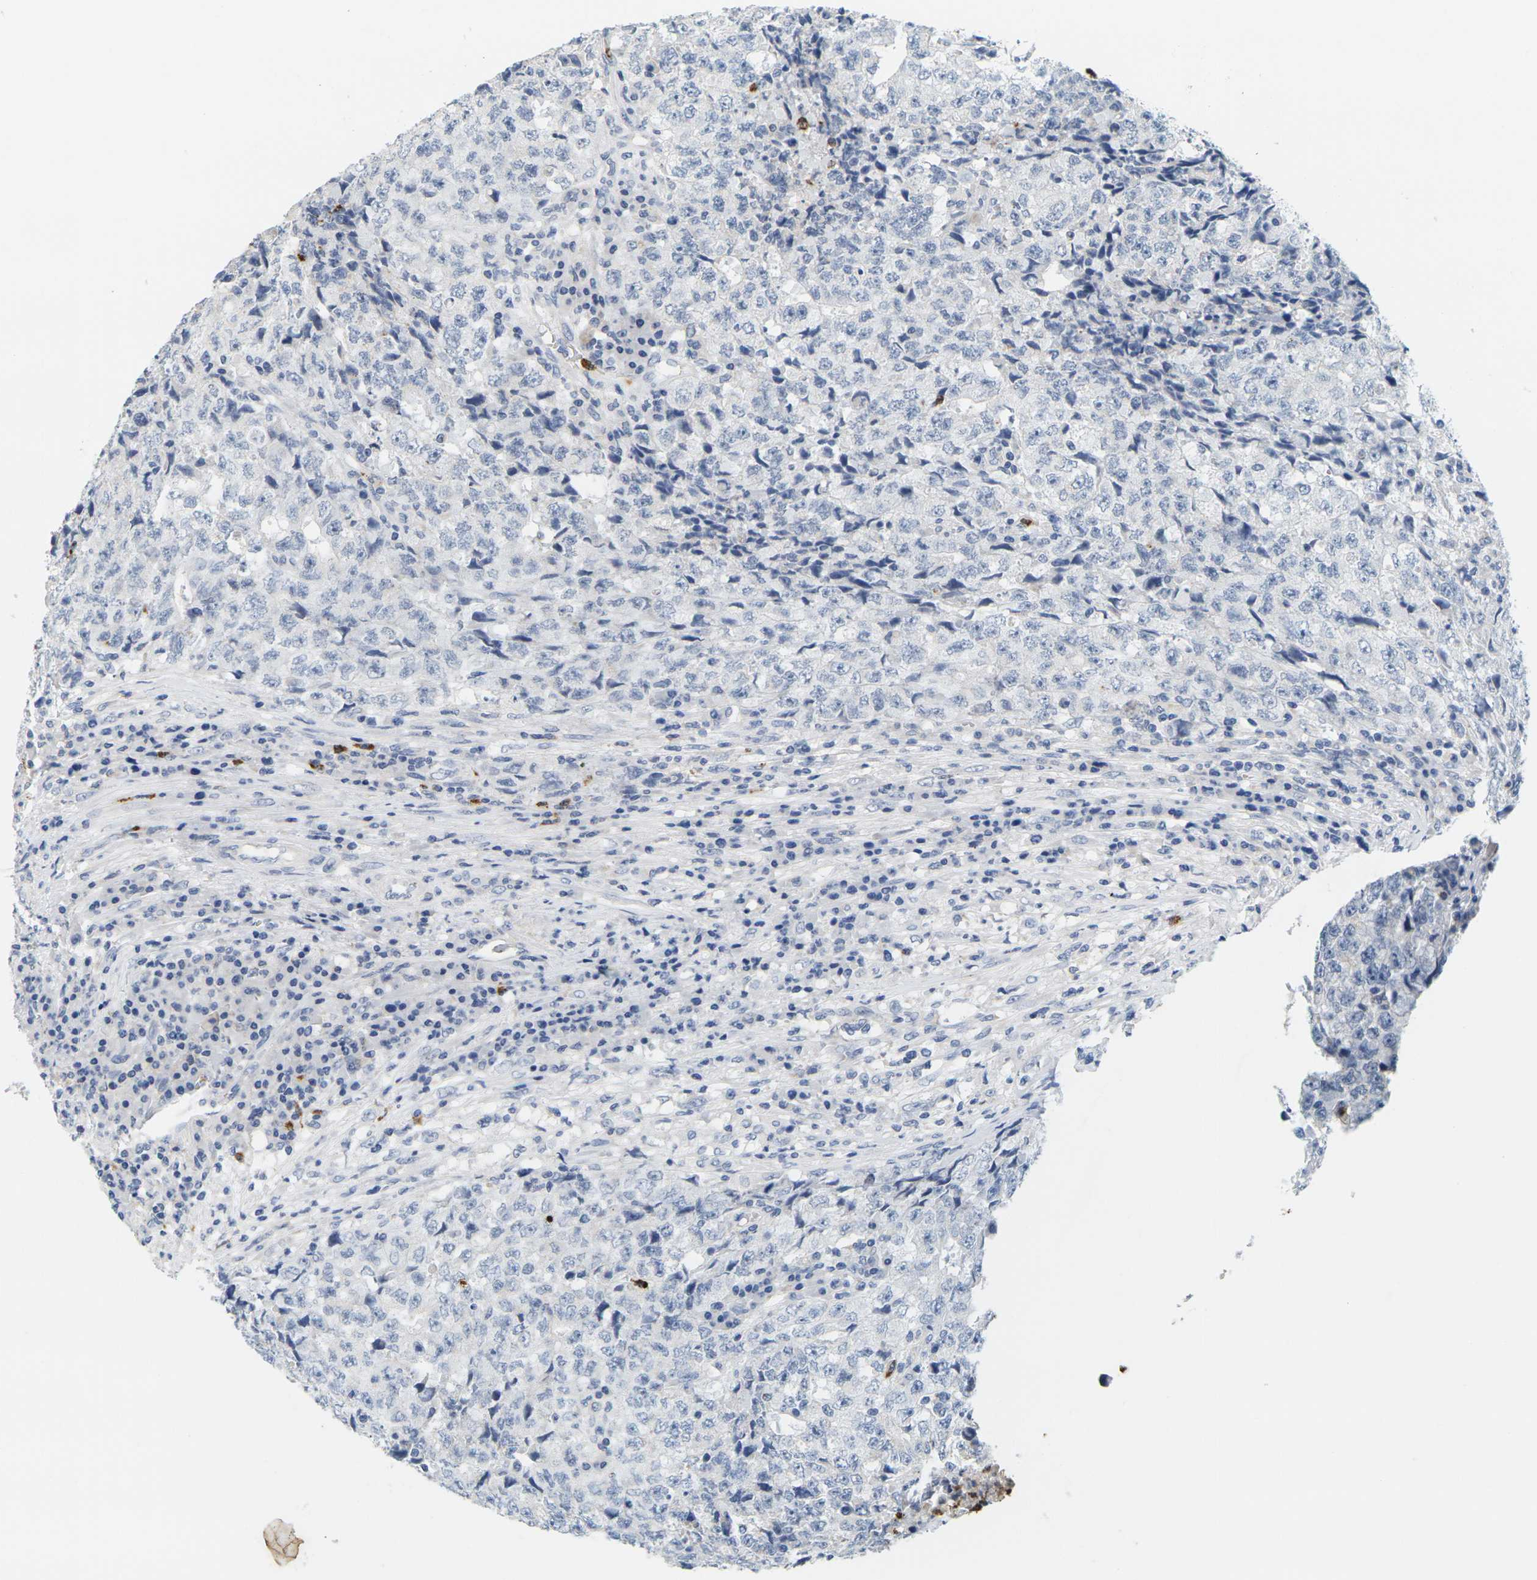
{"staining": {"intensity": "negative", "quantity": "none", "location": "none"}, "tissue": "testis cancer", "cell_type": "Tumor cells", "image_type": "cancer", "snomed": [{"axis": "morphology", "description": "Necrosis, NOS"}, {"axis": "morphology", "description": "Carcinoma, Embryonal, NOS"}, {"axis": "topography", "description": "Testis"}], "caption": "This is an immunohistochemistry (IHC) histopathology image of human testis cancer (embryonal carcinoma). There is no staining in tumor cells.", "gene": "KLK5", "patient": {"sex": "male", "age": 19}}